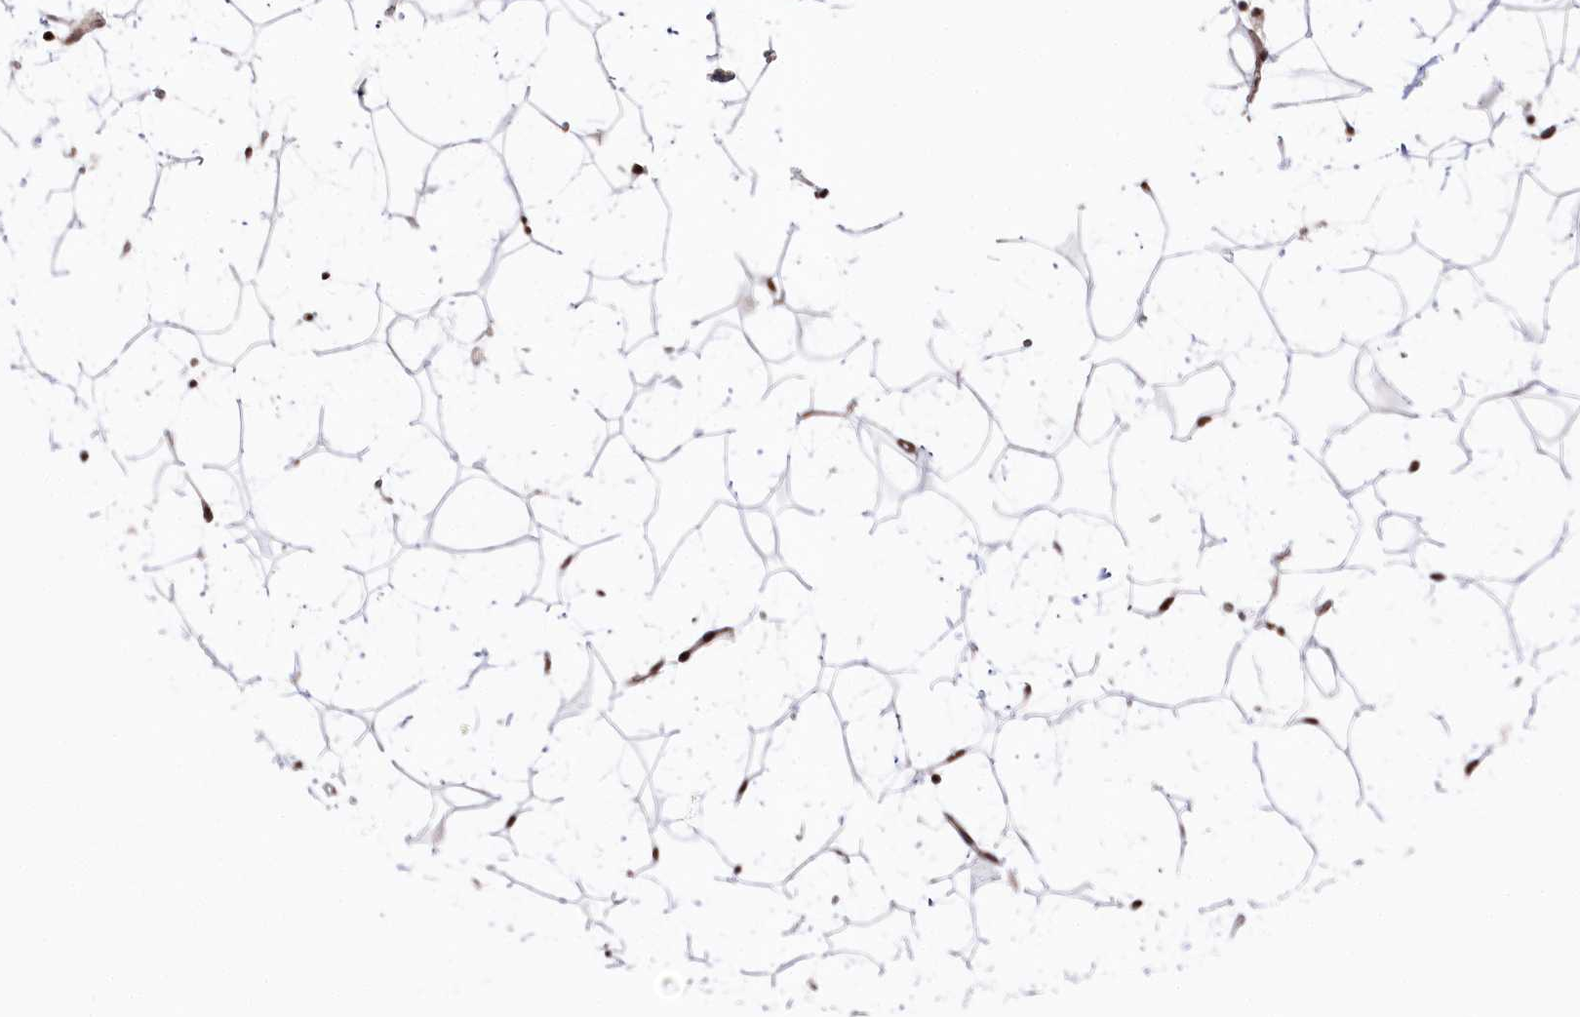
{"staining": {"intensity": "strong", "quantity": ">75%", "location": "nuclear"}, "tissue": "adipose tissue", "cell_type": "Adipocytes", "image_type": "normal", "snomed": [{"axis": "morphology", "description": "Normal tissue, NOS"}, {"axis": "topography", "description": "Breast"}], "caption": "A high-resolution histopathology image shows IHC staining of unremarkable adipose tissue, which exhibits strong nuclear expression in approximately >75% of adipocytes. (brown staining indicates protein expression, while blue staining denotes nuclei).", "gene": "POLR2H", "patient": {"sex": "female", "age": 26}}